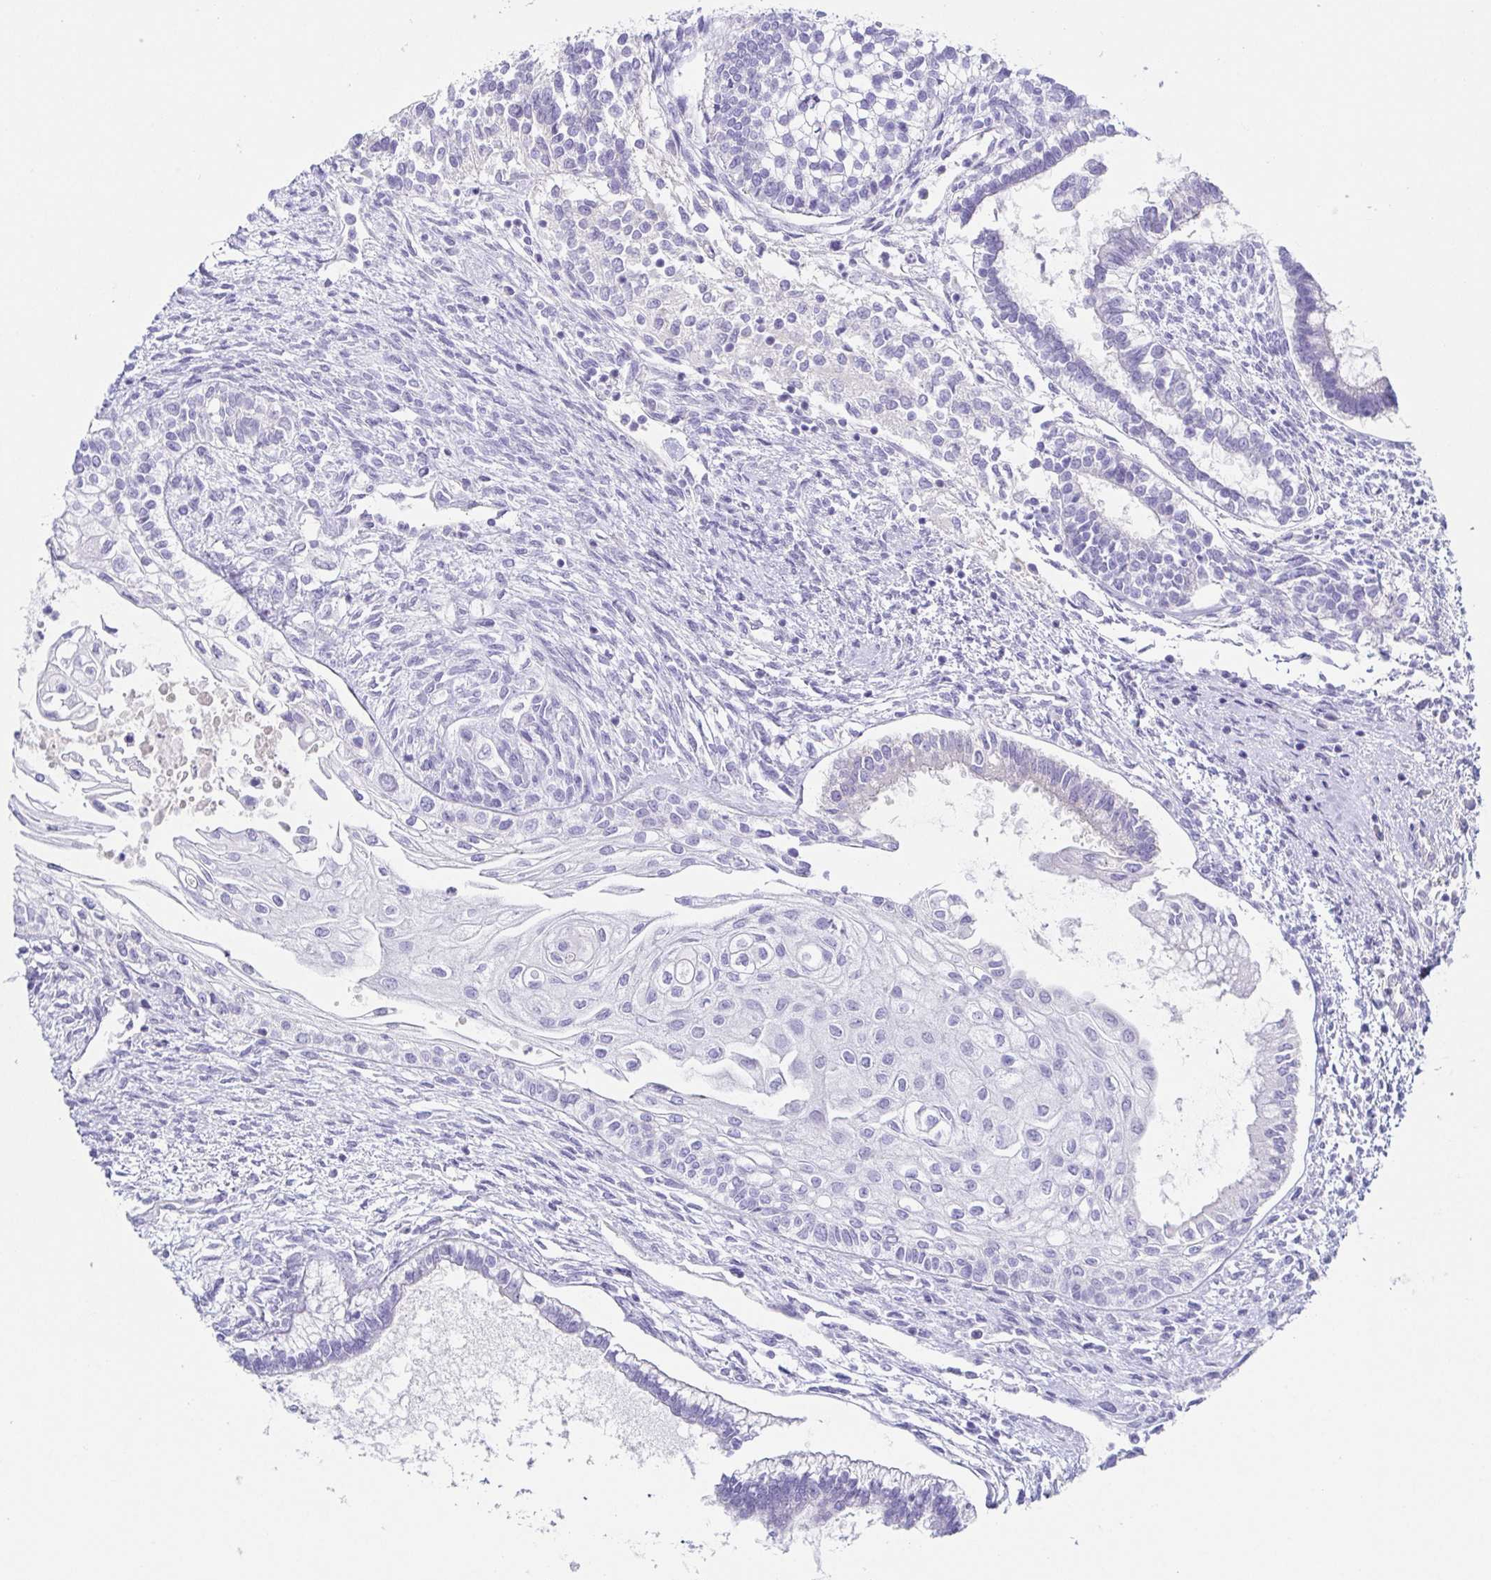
{"staining": {"intensity": "negative", "quantity": "none", "location": "none"}, "tissue": "testis cancer", "cell_type": "Tumor cells", "image_type": "cancer", "snomed": [{"axis": "morphology", "description": "Carcinoma, Embryonal, NOS"}, {"axis": "topography", "description": "Testis"}], "caption": "A micrograph of testis cancer stained for a protein shows no brown staining in tumor cells.", "gene": "HTR2A", "patient": {"sex": "male", "age": 37}}